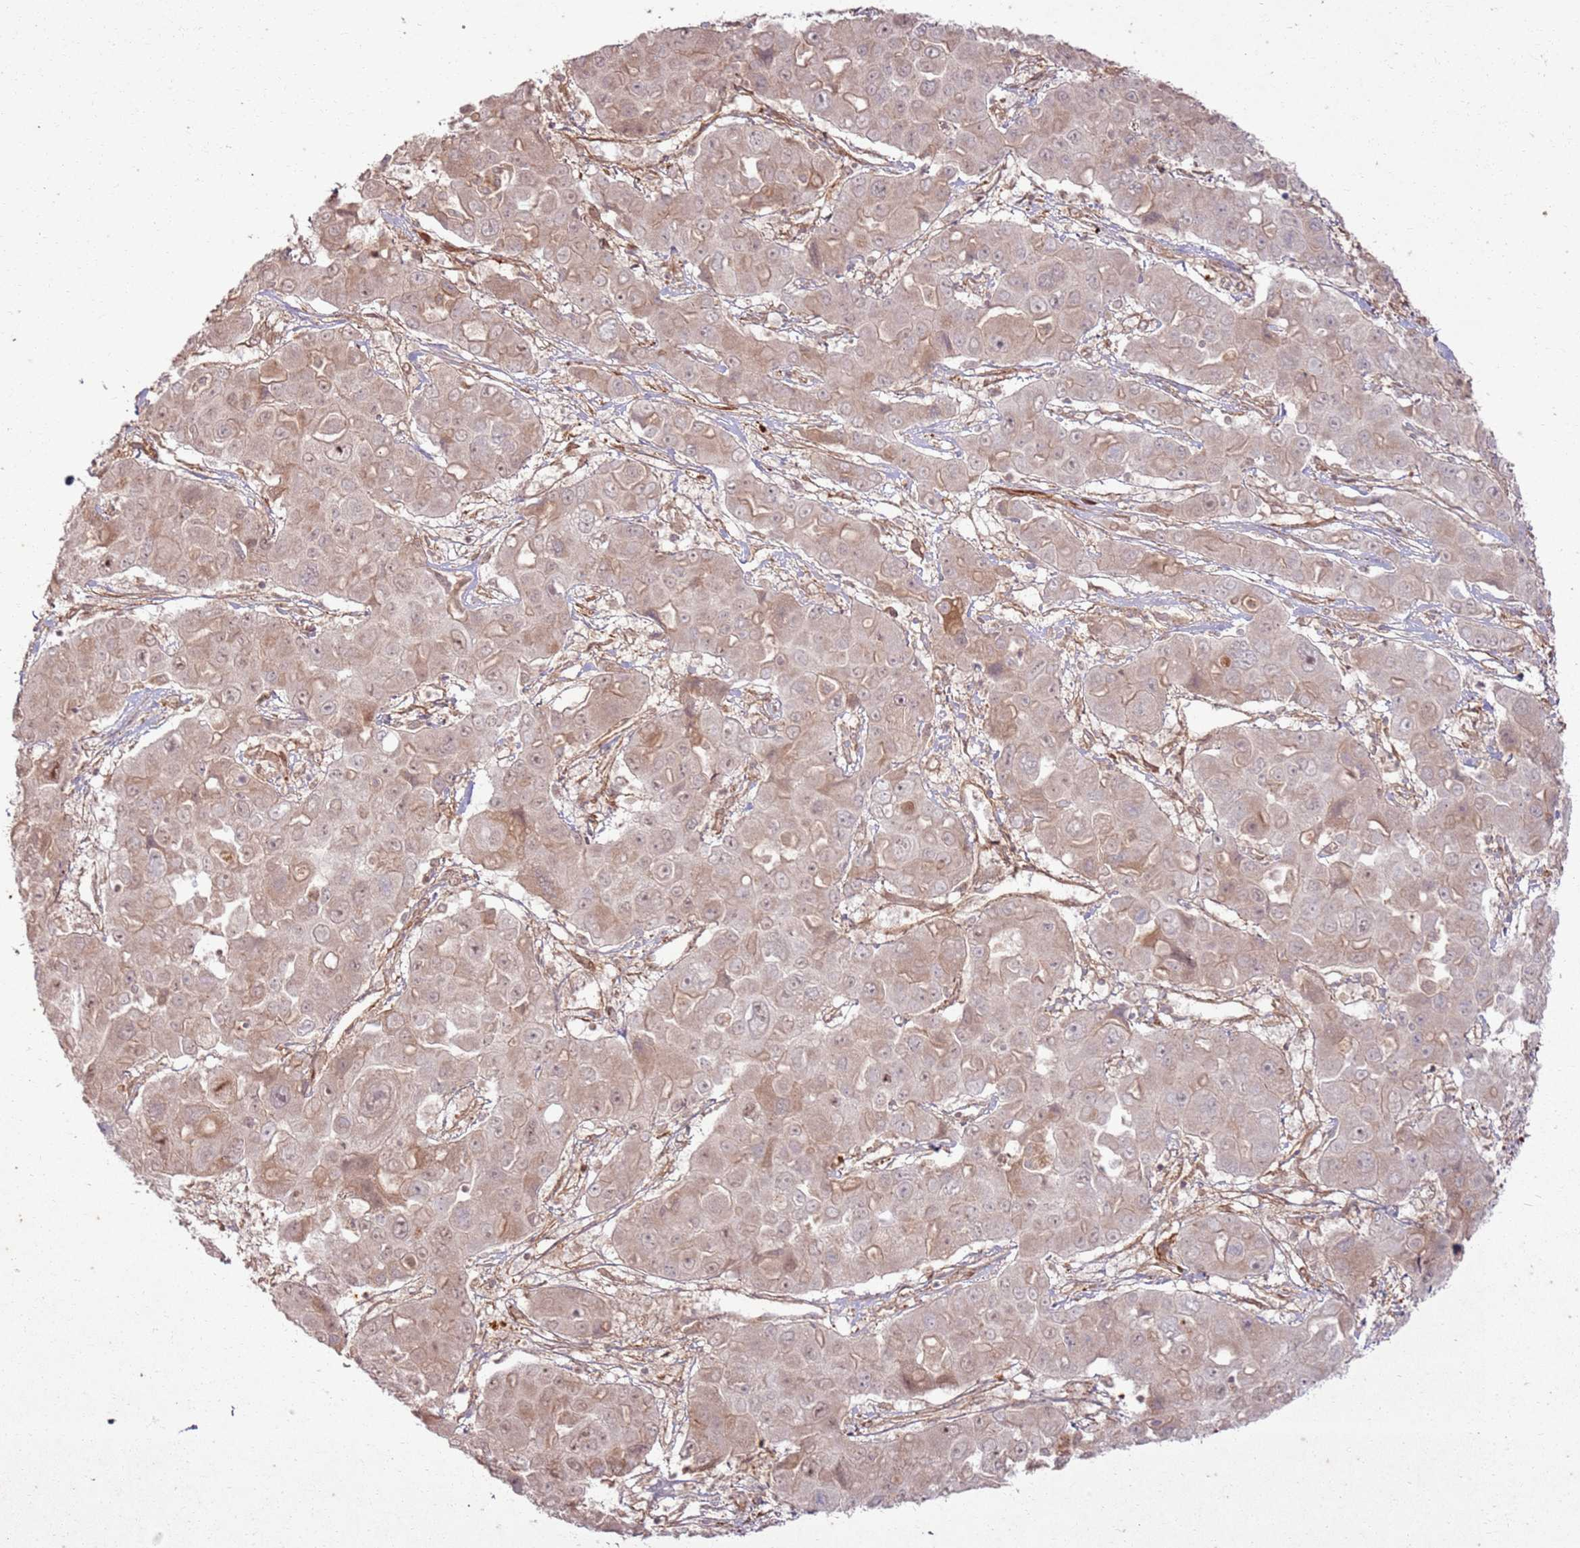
{"staining": {"intensity": "moderate", "quantity": "25%-75%", "location": "cytoplasmic/membranous"}, "tissue": "liver cancer", "cell_type": "Tumor cells", "image_type": "cancer", "snomed": [{"axis": "morphology", "description": "Cholangiocarcinoma"}, {"axis": "topography", "description": "Liver"}], "caption": "Immunohistochemistry of liver cancer (cholangiocarcinoma) demonstrates medium levels of moderate cytoplasmic/membranous staining in about 25%-75% of tumor cells. The staining was performed using DAB (3,3'-diaminobenzidine), with brown indicating positive protein expression. Nuclei are stained blue with hematoxylin.", "gene": "ZNF623", "patient": {"sex": "male", "age": 67}}